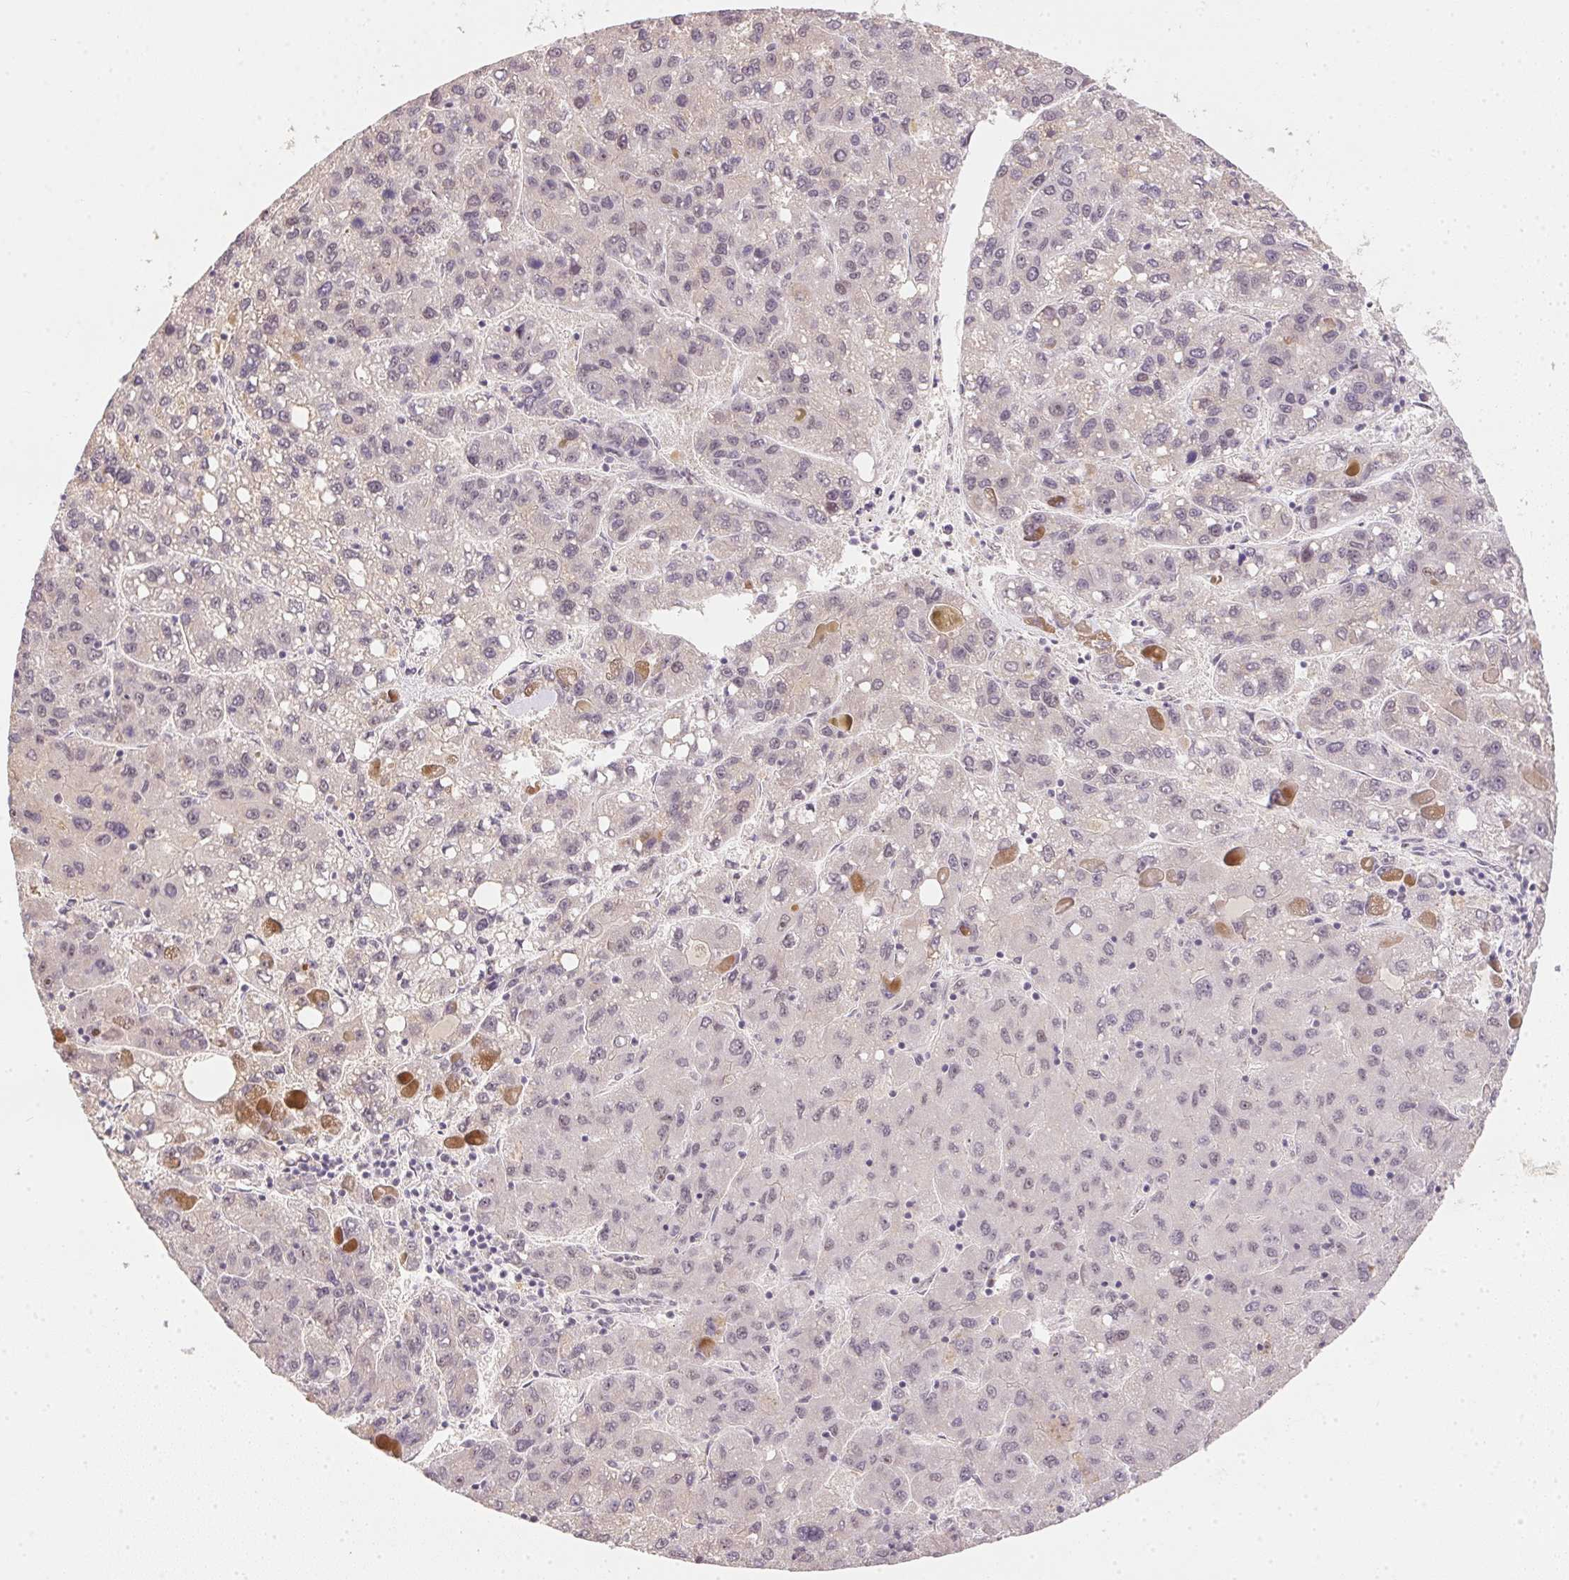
{"staining": {"intensity": "negative", "quantity": "none", "location": "none"}, "tissue": "liver cancer", "cell_type": "Tumor cells", "image_type": "cancer", "snomed": [{"axis": "morphology", "description": "Carcinoma, Hepatocellular, NOS"}, {"axis": "topography", "description": "Liver"}], "caption": "An immunohistochemistry photomicrograph of liver cancer (hepatocellular carcinoma) is shown. There is no staining in tumor cells of liver cancer (hepatocellular carcinoma).", "gene": "KDM4D", "patient": {"sex": "female", "age": 82}}